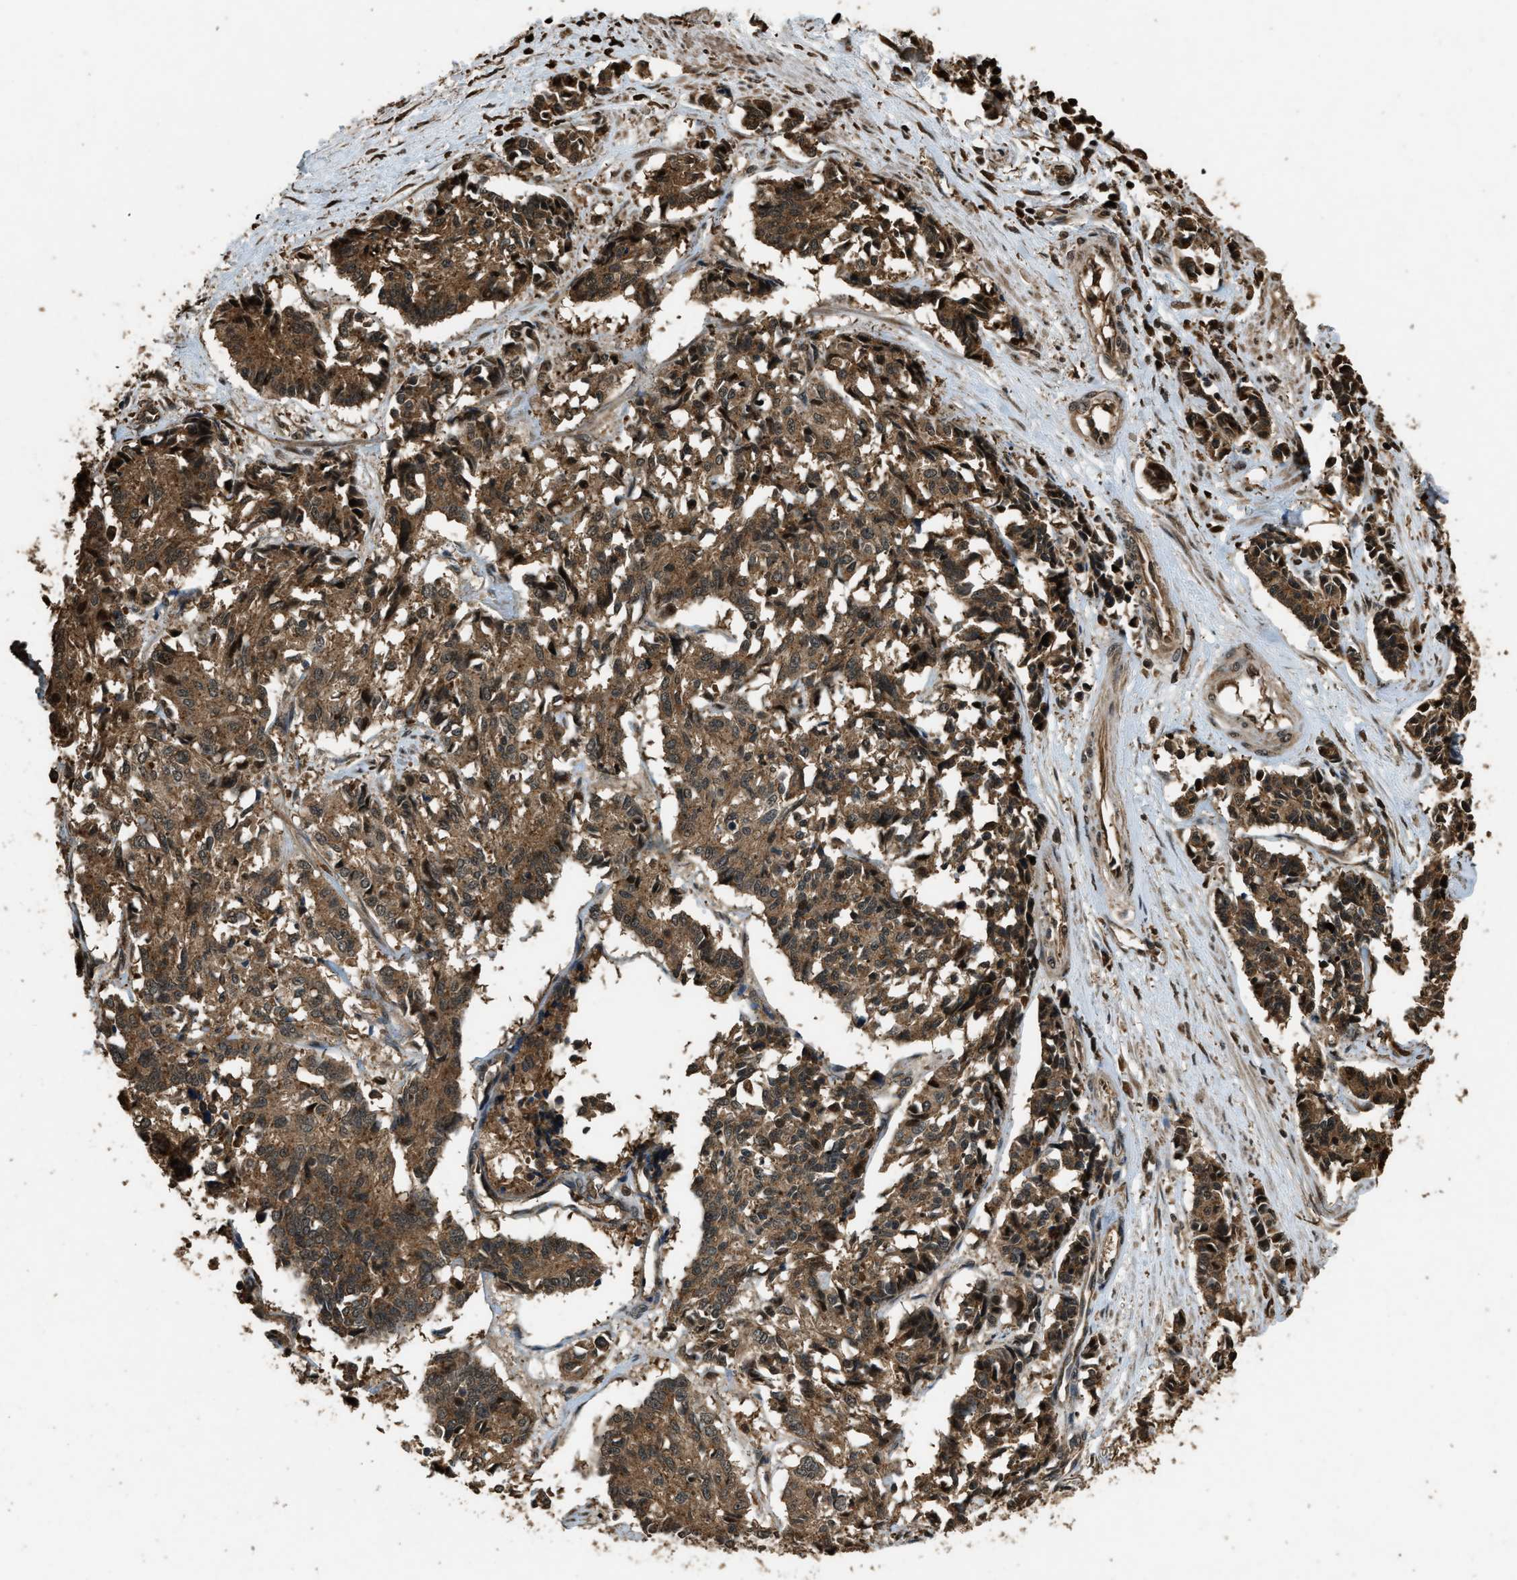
{"staining": {"intensity": "moderate", "quantity": ">75%", "location": "cytoplasmic/membranous"}, "tissue": "cervical cancer", "cell_type": "Tumor cells", "image_type": "cancer", "snomed": [{"axis": "morphology", "description": "Squamous cell carcinoma, NOS"}, {"axis": "topography", "description": "Cervix"}], "caption": "This image exhibits immunohistochemistry (IHC) staining of human cervical squamous cell carcinoma, with medium moderate cytoplasmic/membranous expression in about >75% of tumor cells.", "gene": "RAP2A", "patient": {"sex": "female", "age": 35}}